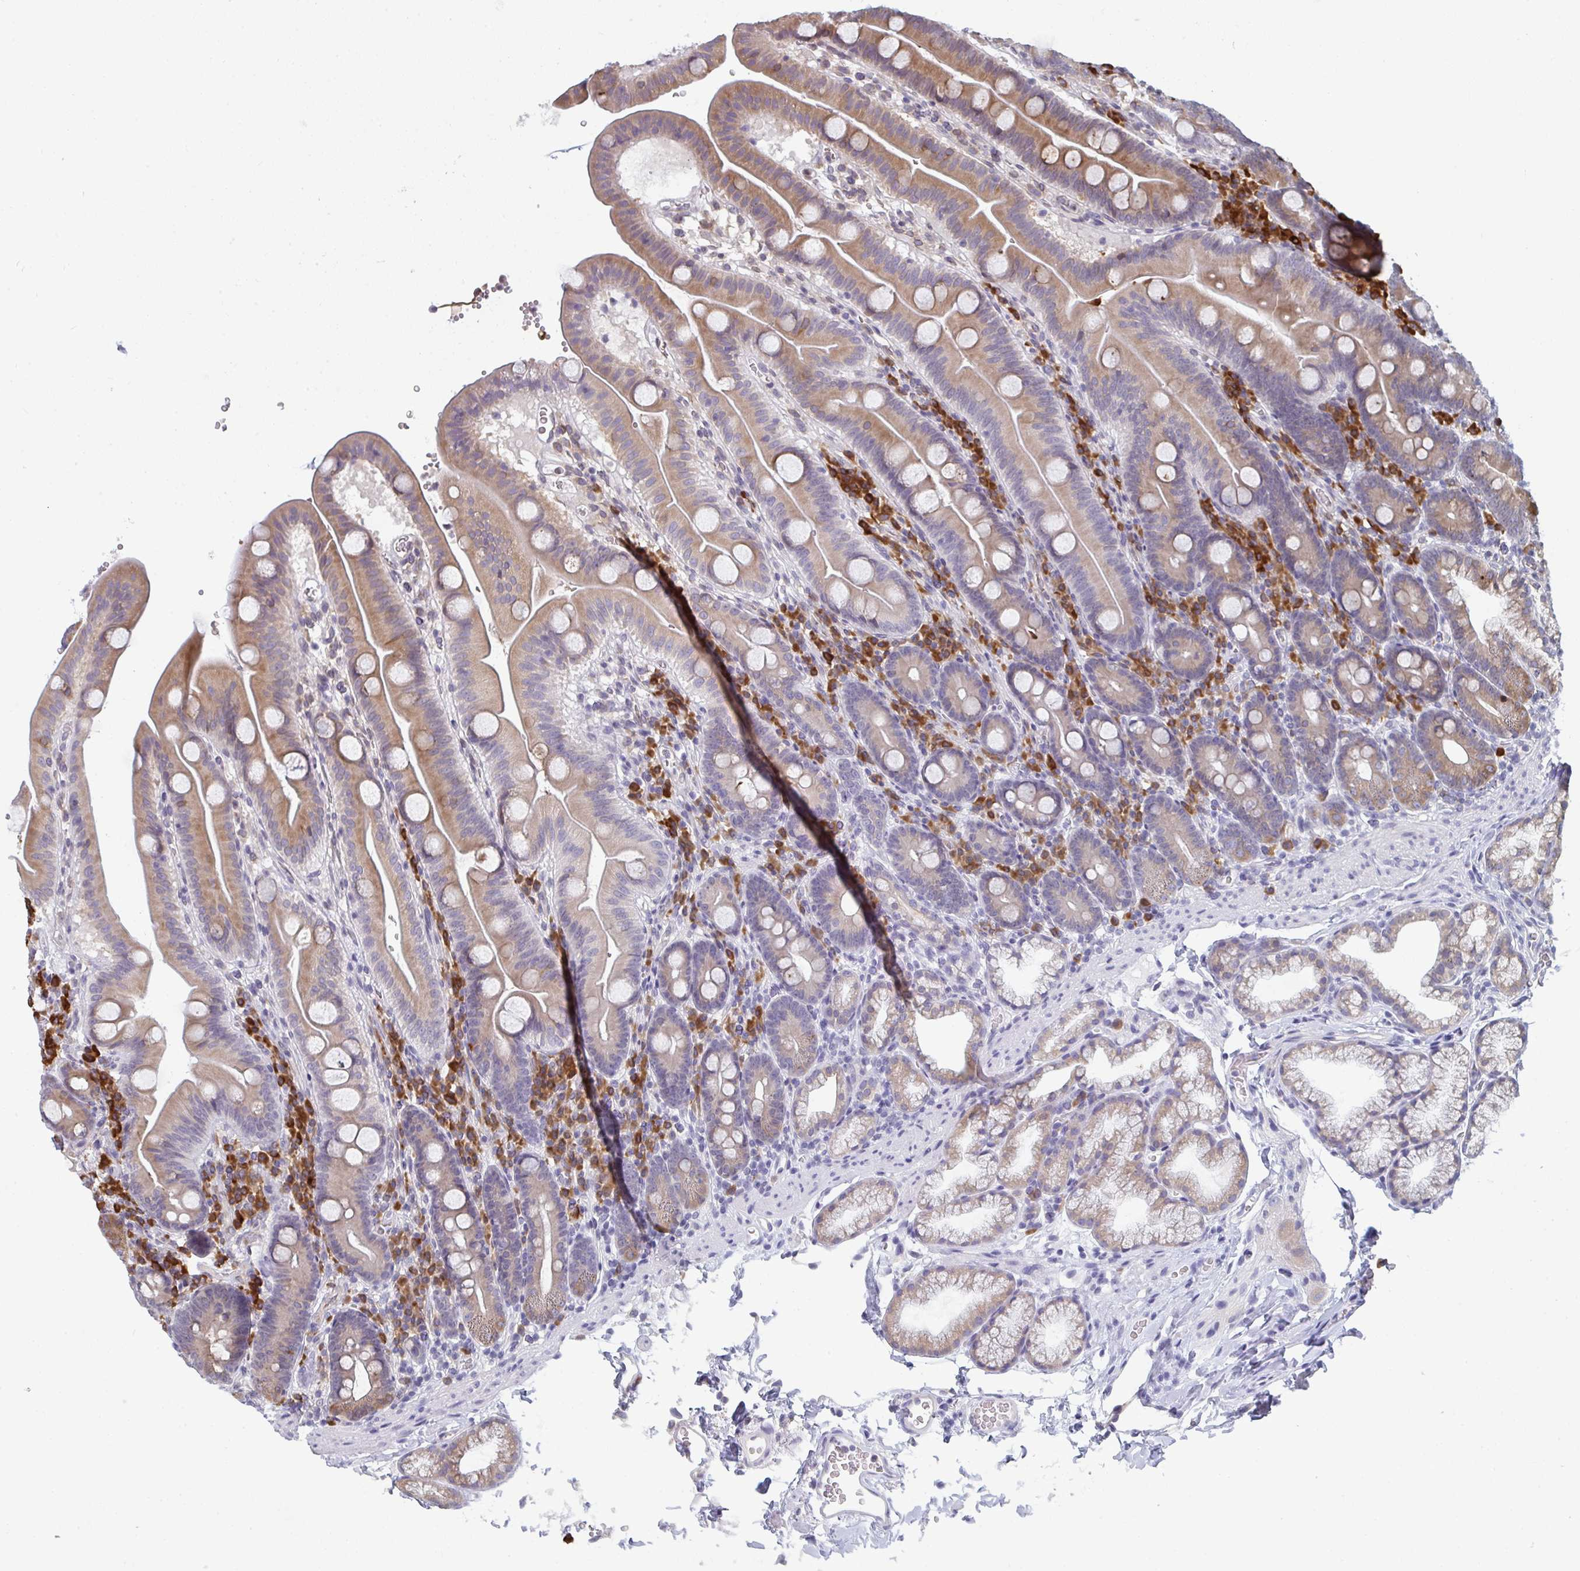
{"staining": {"intensity": "moderate", "quantity": ">75%", "location": "cytoplasmic/membranous"}, "tissue": "duodenum", "cell_type": "Glandular cells", "image_type": "normal", "snomed": [{"axis": "morphology", "description": "Normal tissue, NOS"}, {"axis": "topography", "description": "Duodenum"}], "caption": "Brown immunohistochemical staining in unremarkable human duodenum displays moderate cytoplasmic/membranous staining in about >75% of glandular cells. Ihc stains the protein in brown and the nuclei are stained blue.", "gene": "LYSMD4", "patient": {"sex": "male", "age": 59}}